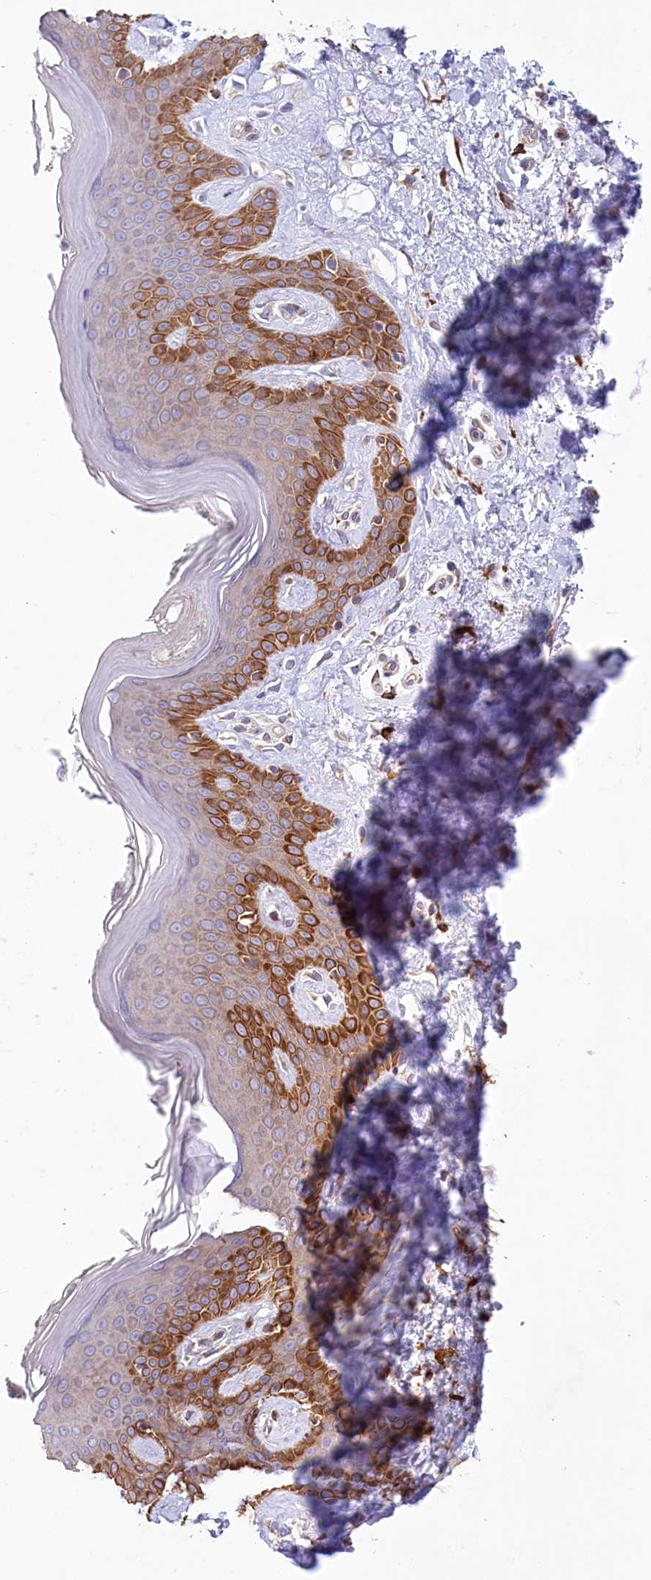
{"staining": {"intensity": "weak", "quantity": ">75%", "location": "cytoplasmic/membranous"}, "tissue": "skin", "cell_type": "Fibroblasts", "image_type": "normal", "snomed": [{"axis": "morphology", "description": "Normal tissue, NOS"}, {"axis": "topography", "description": "Skin"}], "caption": "Human skin stained with a brown dye shows weak cytoplasmic/membranous positive positivity in about >75% of fibroblasts.", "gene": "CHID1", "patient": {"sex": "female", "age": 64}}